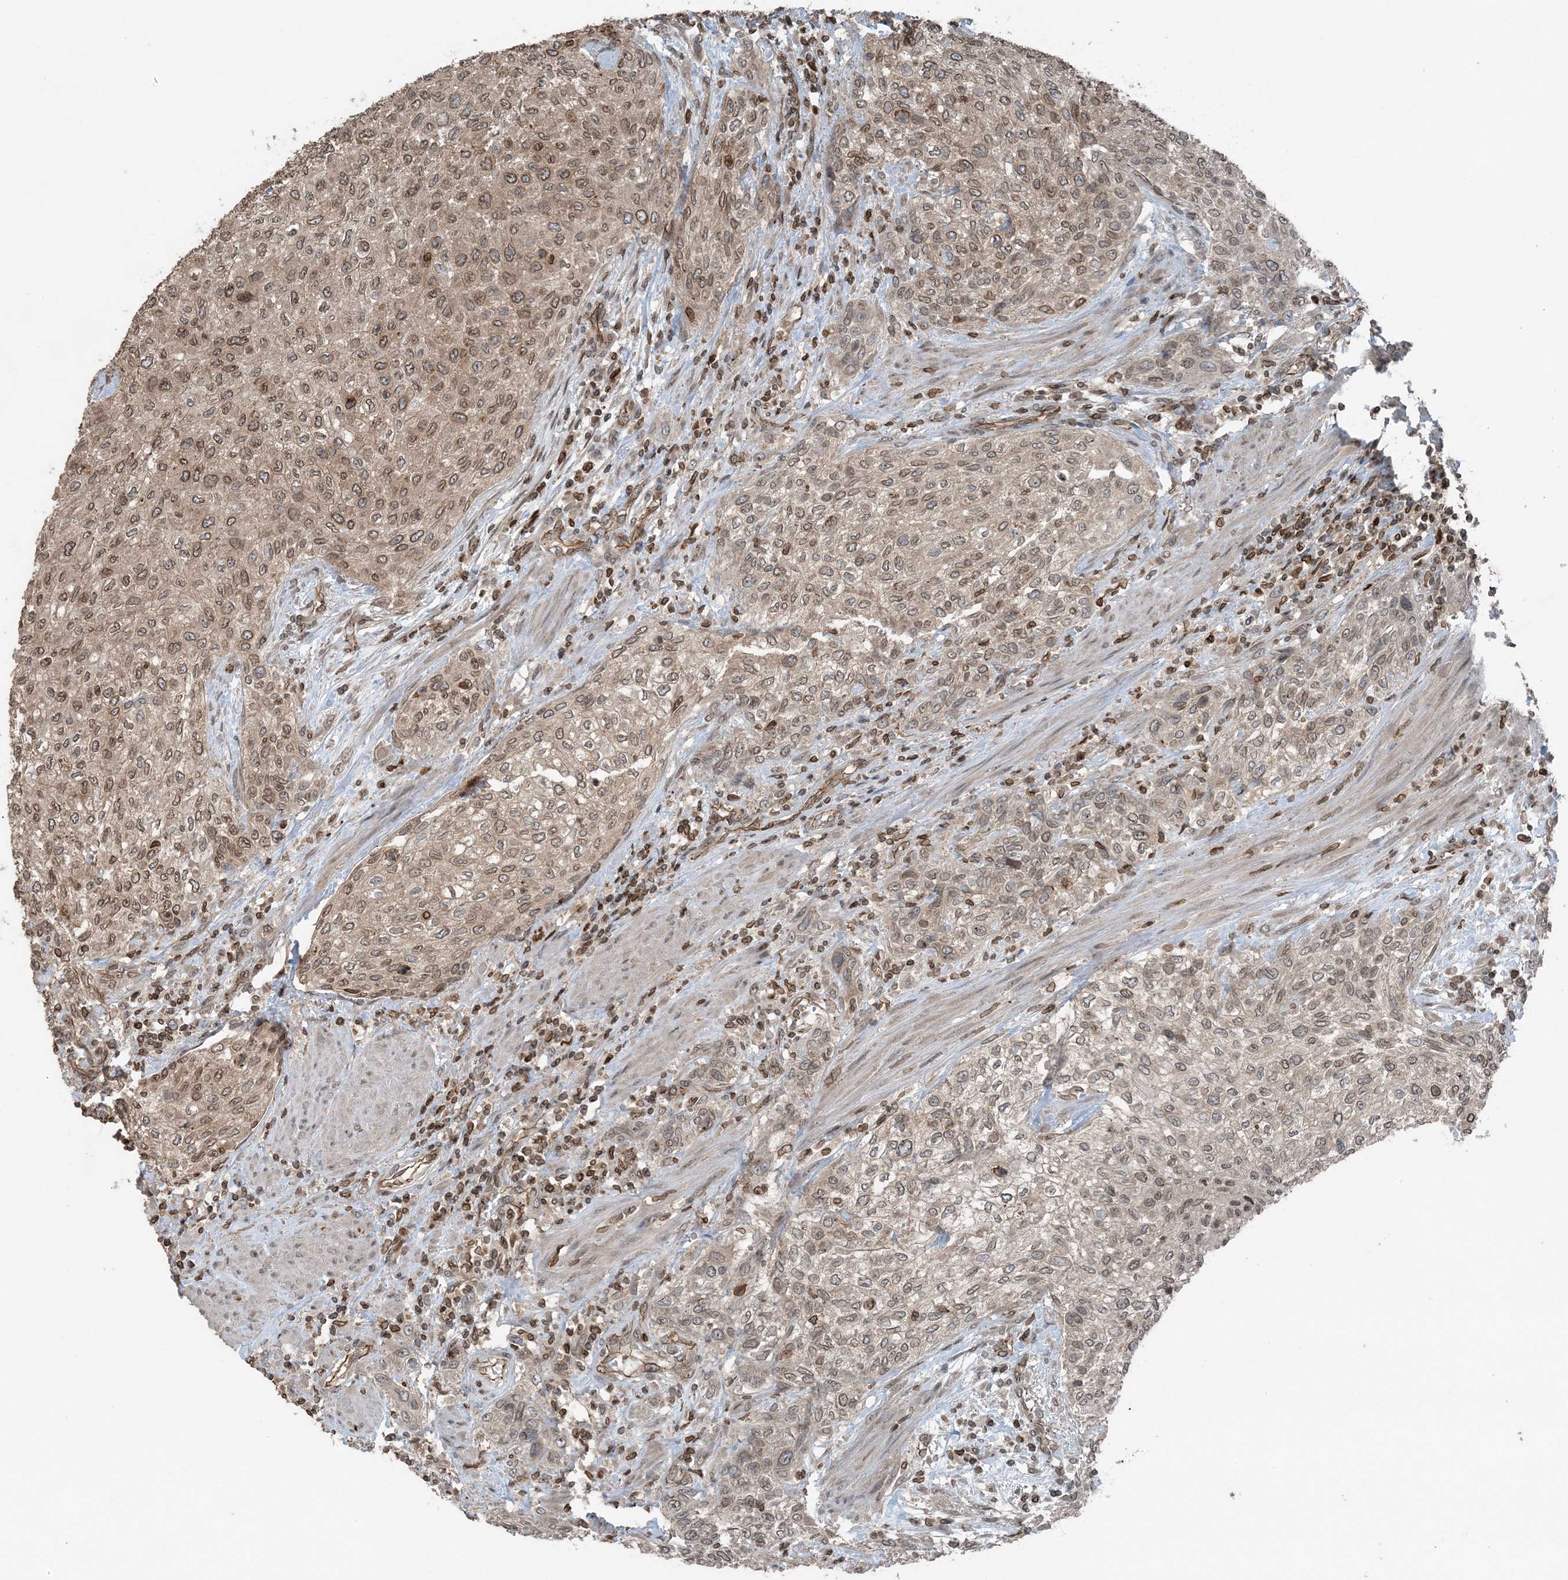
{"staining": {"intensity": "moderate", "quantity": ">75%", "location": "cytoplasmic/membranous,nuclear"}, "tissue": "urothelial cancer", "cell_type": "Tumor cells", "image_type": "cancer", "snomed": [{"axis": "morphology", "description": "Urothelial carcinoma, High grade"}, {"axis": "topography", "description": "Urinary bladder"}], "caption": "IHC (DAB) staining of urothelial carcinoma (high-grade) shows moderate cytoplasmic/membranous and nuclear protein staining in approximately >75% of tumor cells. (brown staining indicates protein expression, while blue staining denotes nuclei).", "gene": "ZFAND2B", "patient": {"sex": "male", "age": 35}}